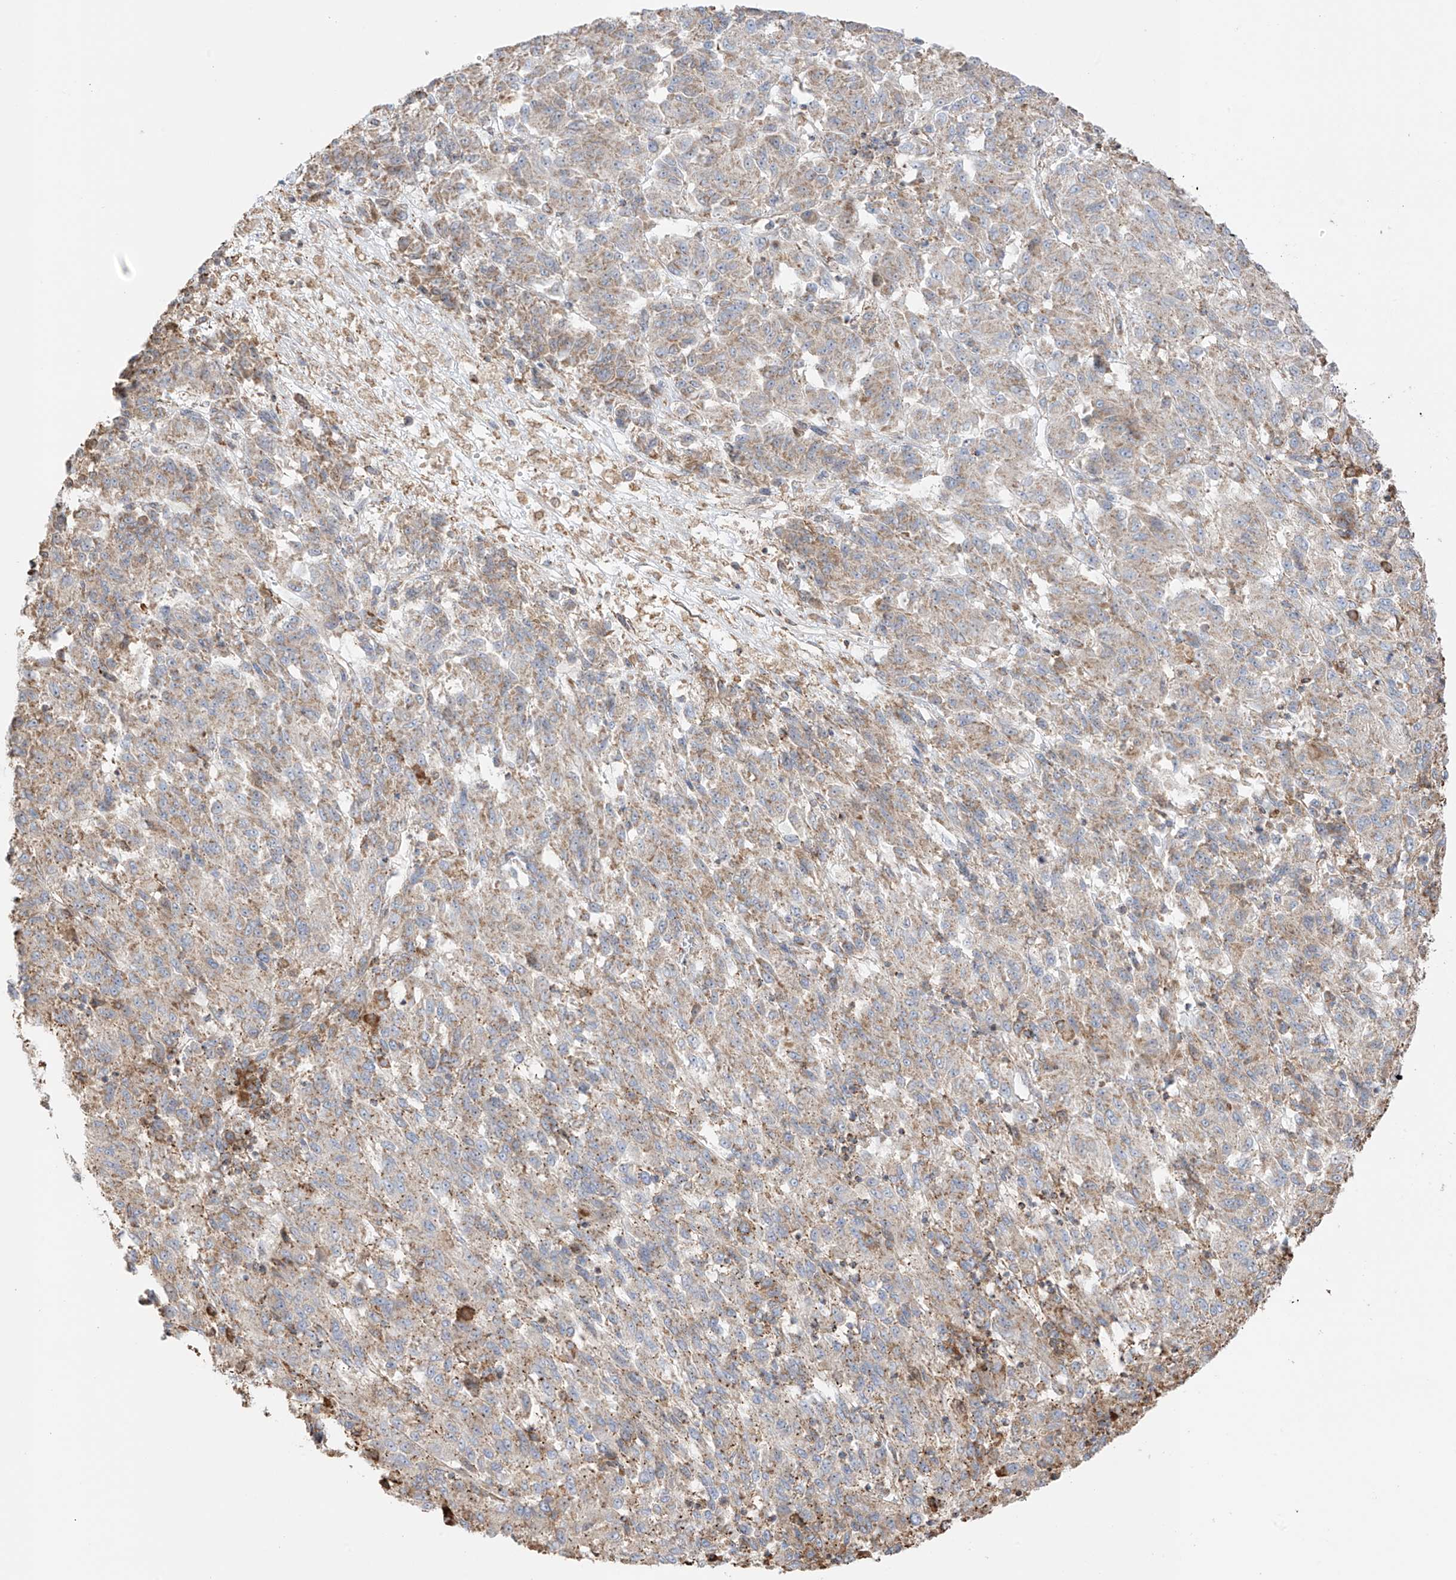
{"staining": {"intensity": "moderate", "quantity": ">75%", "location": "cytoplasmic/membranous"}, "tissue": "melanoma", "cell_type": "Tumor cells", "image_type": "cancer", "snomed": [{"axis": "morphology", "description": "Malignant melanoma, Metastatic site"}, {"axis": "topography", "description": "Lung"}], "caption": "About >75% of tumor cells in human melanoma exhibit moderate cytoplasmic/membranous protein expression as visualized by brown immunohistochemical staining.", "gene": "XKR3", "patient": {"sex": "male", "age": 64}}